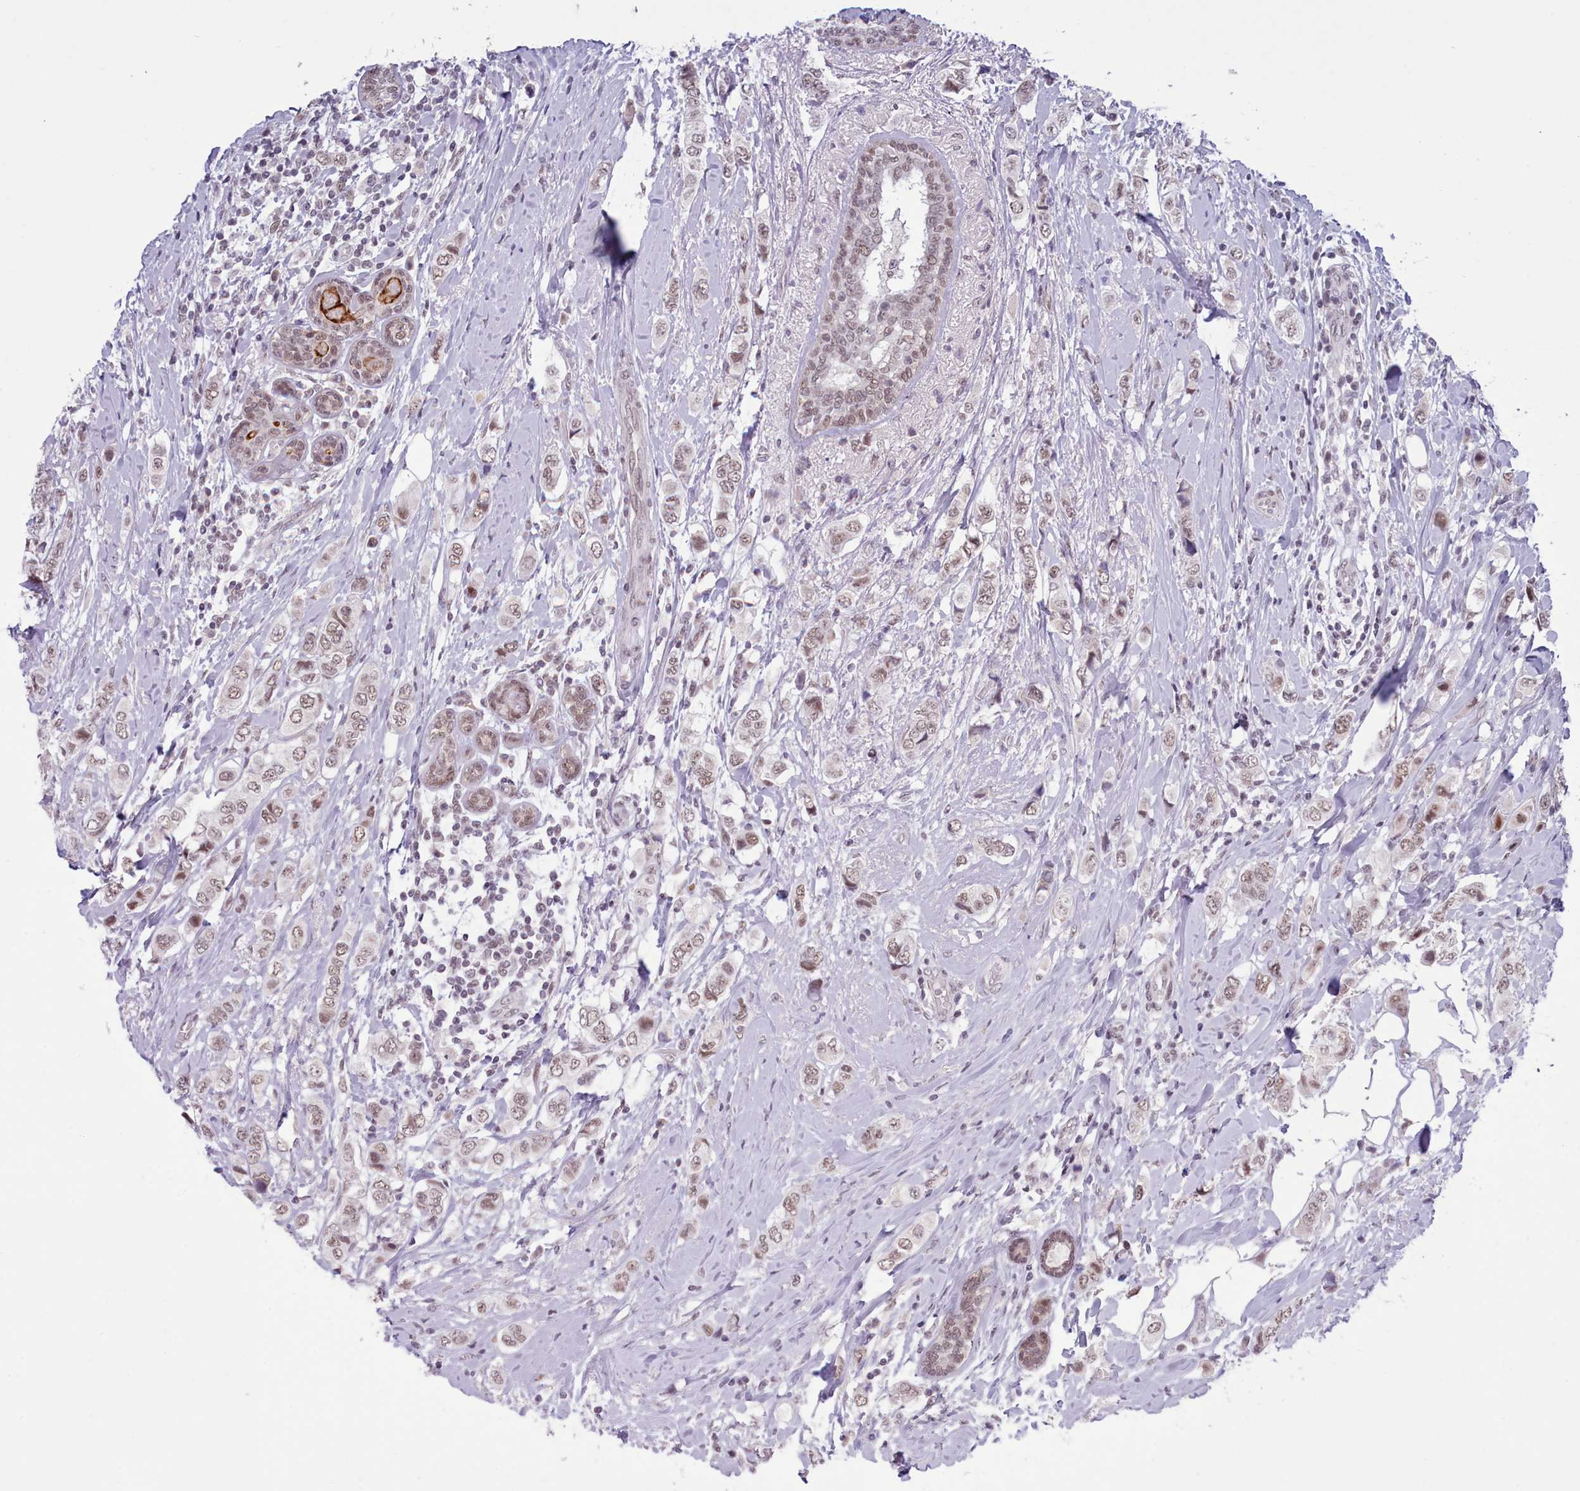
{"staining": {"intensity": "weak", "quantity": ">75%", "location": "nuclear"}, "tissue": "breast cancer", "cell_type": "Tumor cells", "image_type": "cancer", "snomed": [{"axis": "morphology", "description": "Lobular carcinoma"}, {"axis": "topography", "description": "Breast"}], "caption": "There is low levels of weak nuclear positivity in tumor cells of lobular carcinoma (breast), as demonstrated by immunohistochemical staining (brown color).", "gene": "RFX1", "patient": {"sex": "female", "age": 51}}